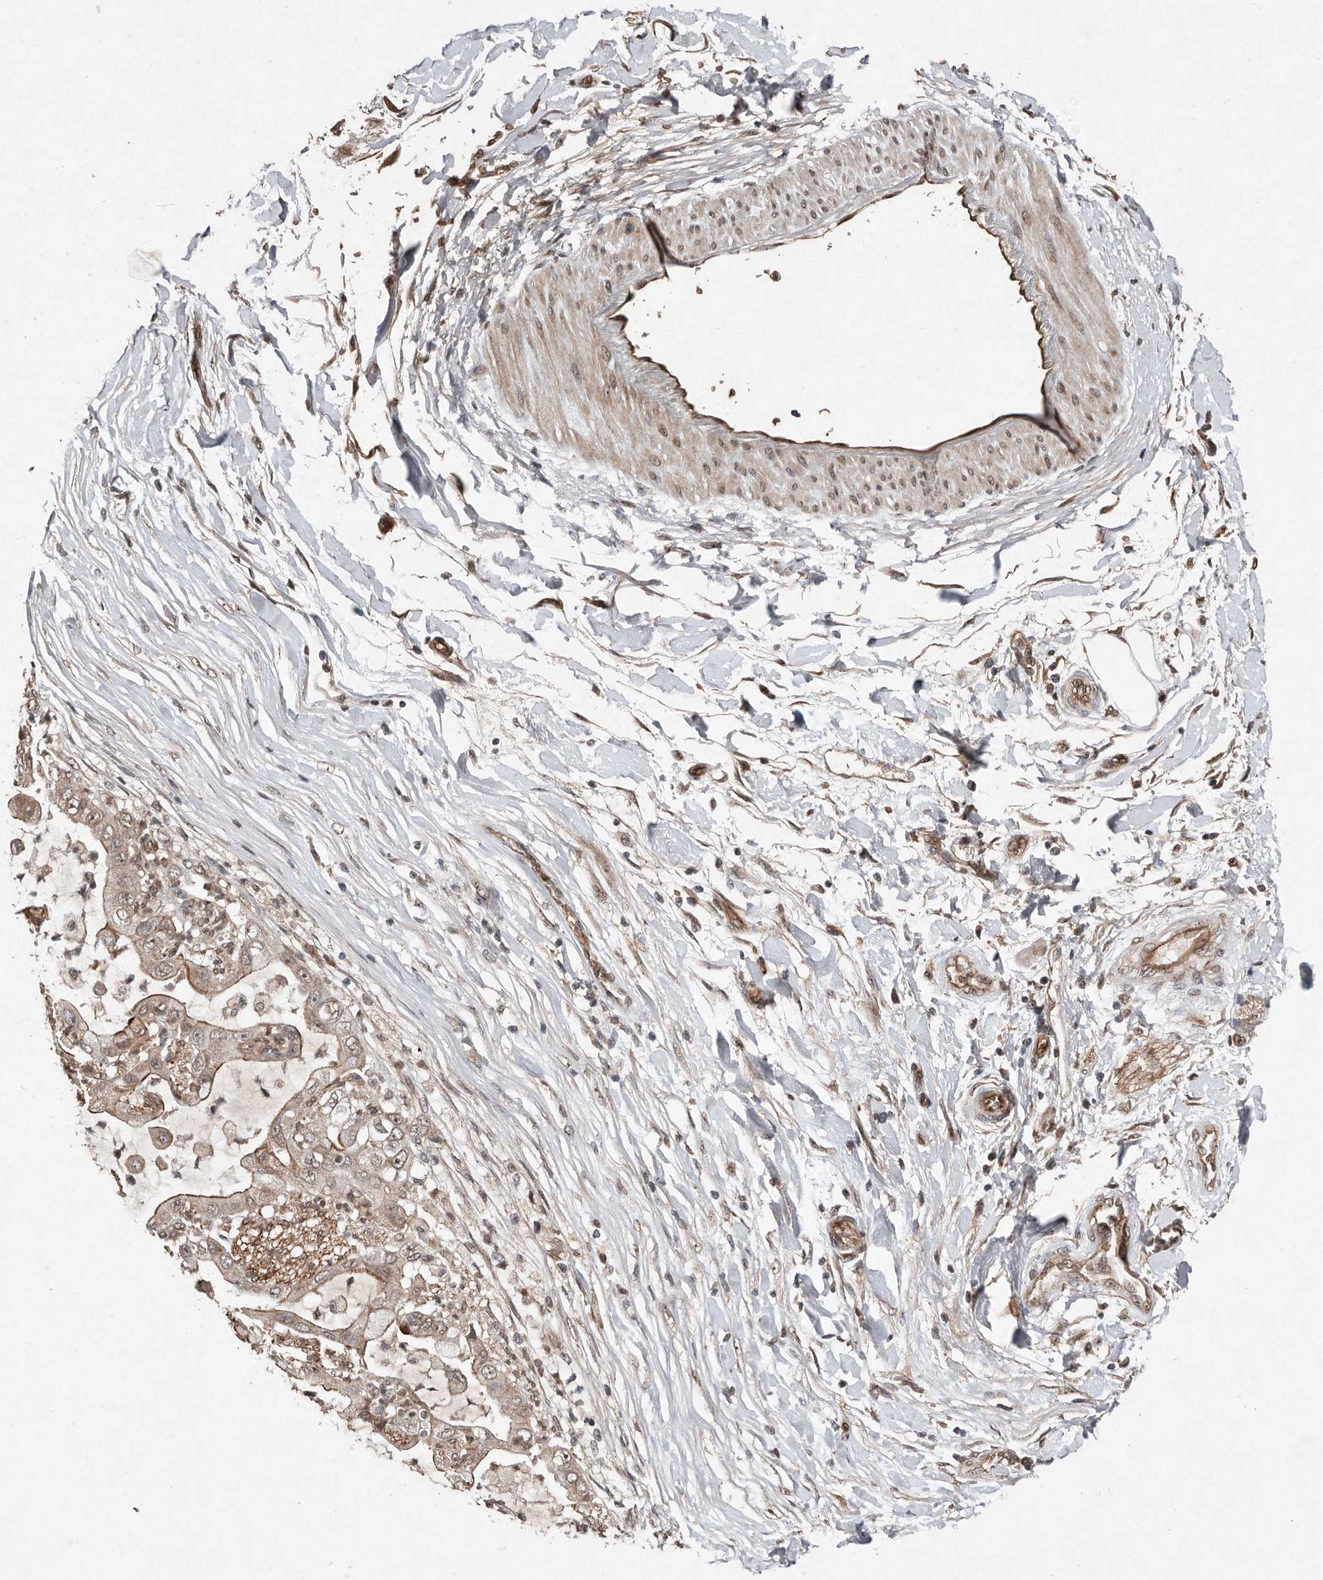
{"staining": {"intensity": "moderate", "quantity": ">75%", "location": "cytoplasmic/membranous"}, "tissue": "liver cancer", "cell_type": "Tumor cells", "image_type": "cancer", "snomed": [{"axis": "morphology", "description": "Cholangiocarcinoma"}, {"axis": "topography", "description": "Liver"}], "caption": "IHC histopathology image of neoplastic tissue: human cholangiocarcinoma (liver) stained using immunohistochemistry exhibits medium levels of moderate protein expression localized specifically in the cytoplasmic/membranous of tumor cells, appearing as a cytoplasmic/membranous brown color.", "gene": "DIP2C", "patient": {"sex": "female", "age": 54}}